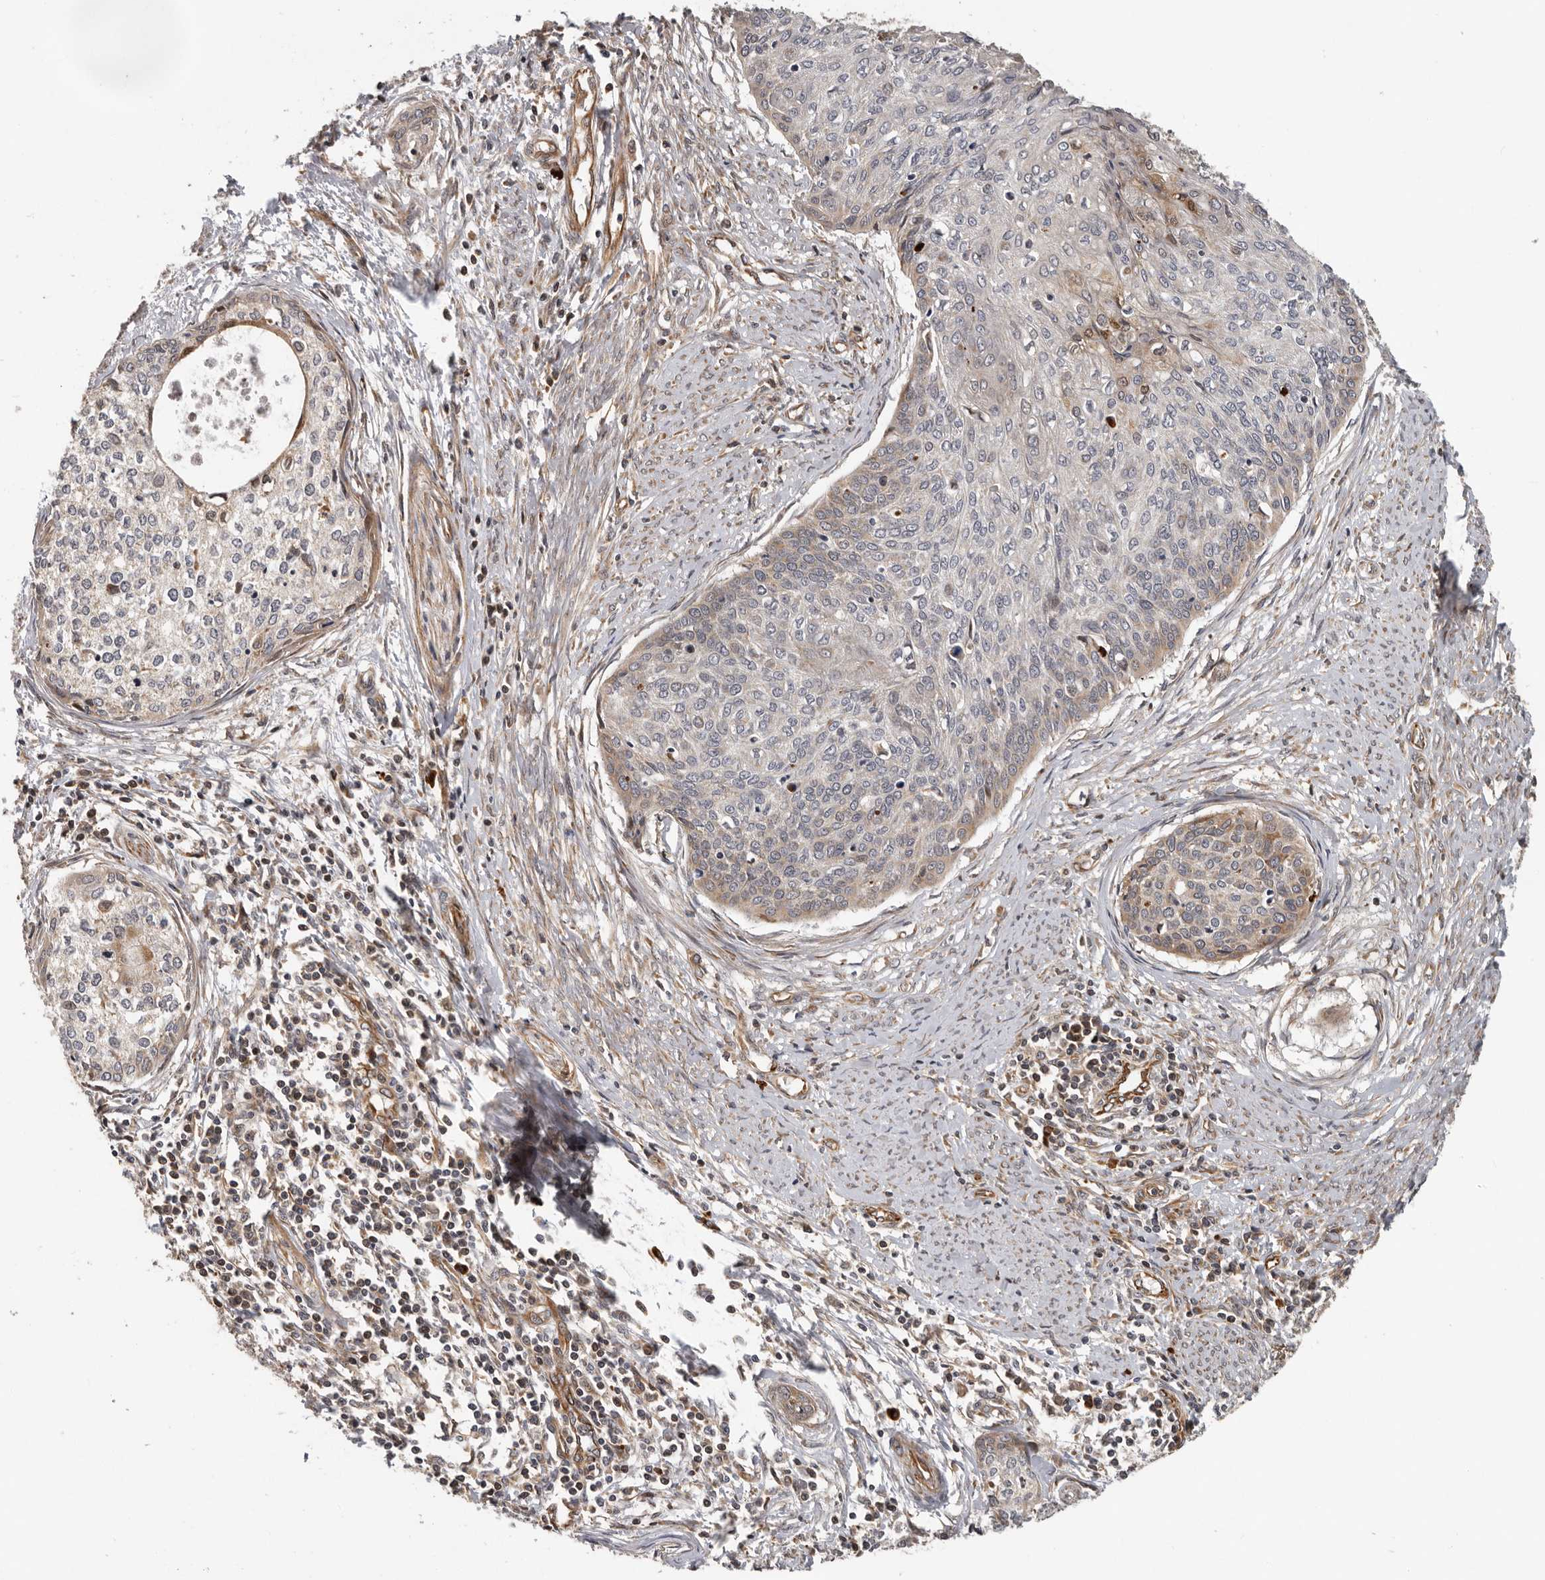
{"staining": {"intensity": "weak", "quantity": "<25%", "location": "cytoplasmic/membranous"}, "tissue": "cervical cancer", "cell_type": "Tumor cells", "image_type": "cancer", "snomed": [{"axis": "morphology", "description": "Squamous cell carcinoma, NOS"}, {"axis": "topography", "description": "Cervix"}], "caption": "IHC of human cervical cancer (squamous cell carcinoma) demonstrates no expression in tumor cells.", "gene": "RNF157", "patient": {"sex": "female", "age": 37}}